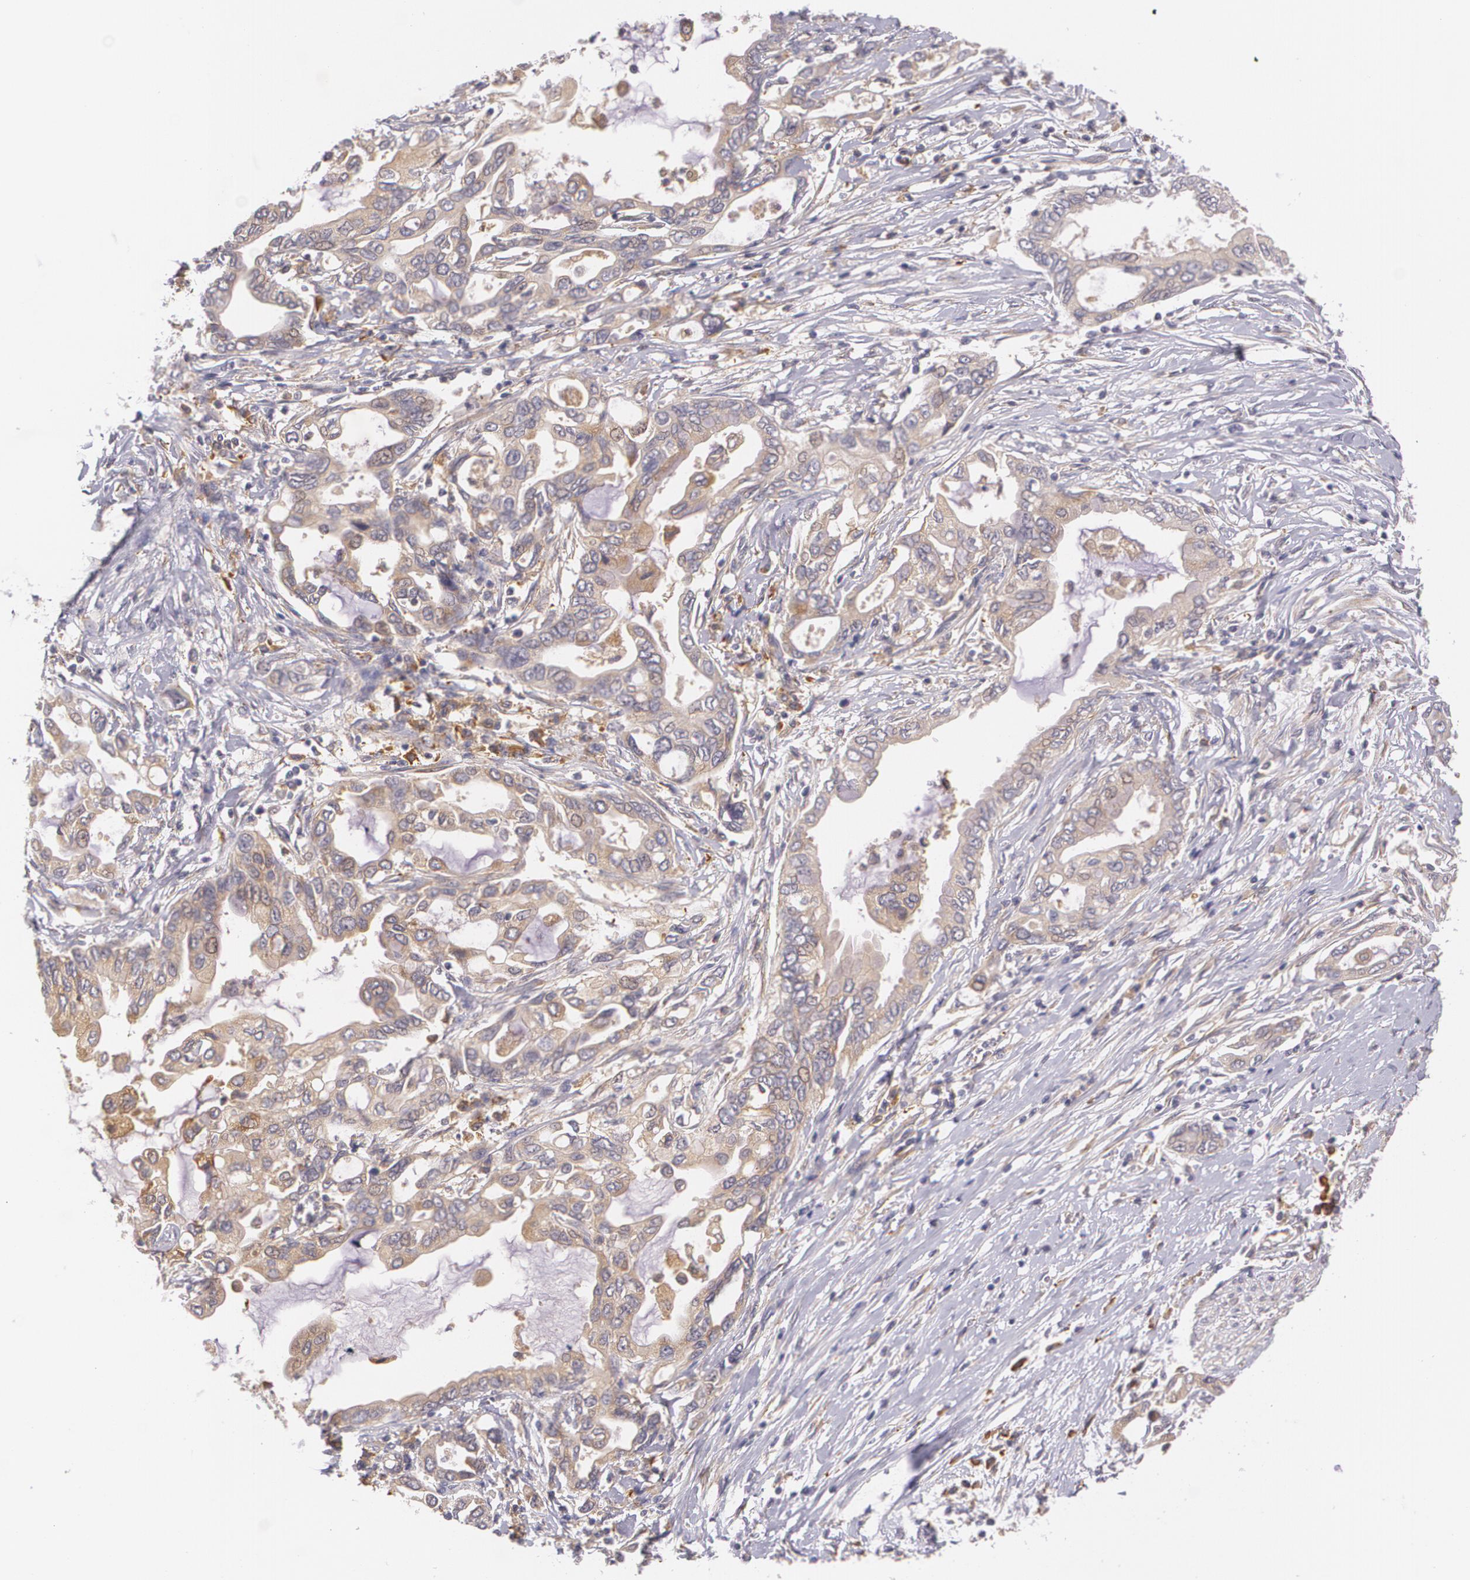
{"staining": {"intensity": "weak", "quantity": ">75%", "location": "cytoplasmic/membranous"}, "tissue": "pancreatic cancer", "cell_type": "Tumor cells", "image_type": "cancer", "snomed": [{"axis": "morphology", "description": "Adenocarcinoma, NOS"}, {"axis": "topography", "description": "Pancreas"}], "caption": "A brown stain labels weak cytoplasmic/membranous expression of a protein in adenocarcinoma (pancreatic) tumor cells.", "gene": "CCL17", "patient": {"sex": "female", "age": 57}}